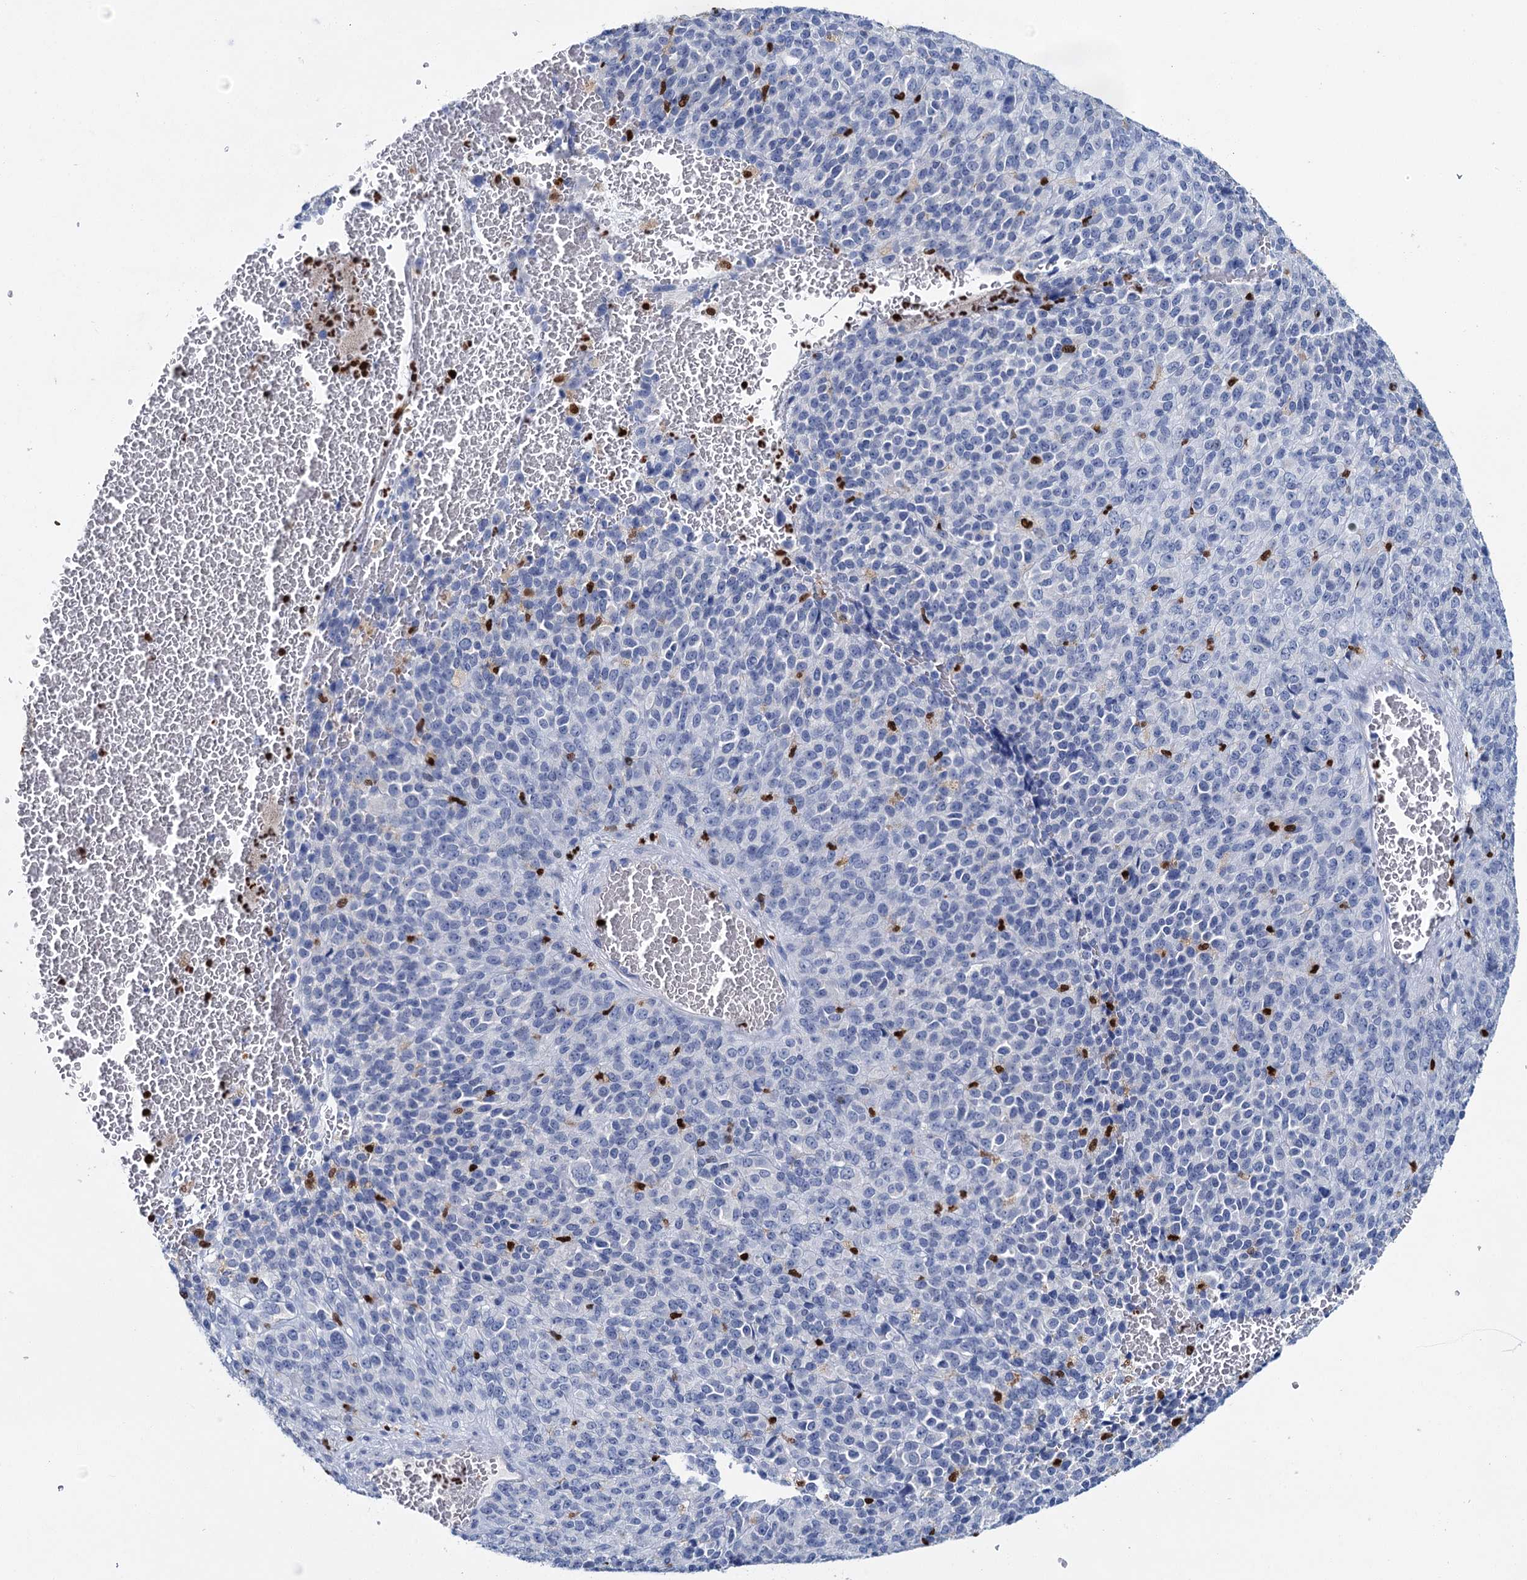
{"staining": {"intensity": "negative", "quantity": "none", "location": "none"}, "tissue": "melanoma", "cell_type": "Tumor cells", "image_type": "cancer", "snomed": [{"axis": "morphology", "description": "Malignant melanoma, Metastatic site"}, {"axis": "topography", "description": "Brain"}], "caption": "A high-resolution photomicrograph shows immunohistochemistry (IHC) staining of melanoma, which shows no significant expression in tumor cells.", "gene": "CELF2", "patient": {"sex": "female", "age": 56}}